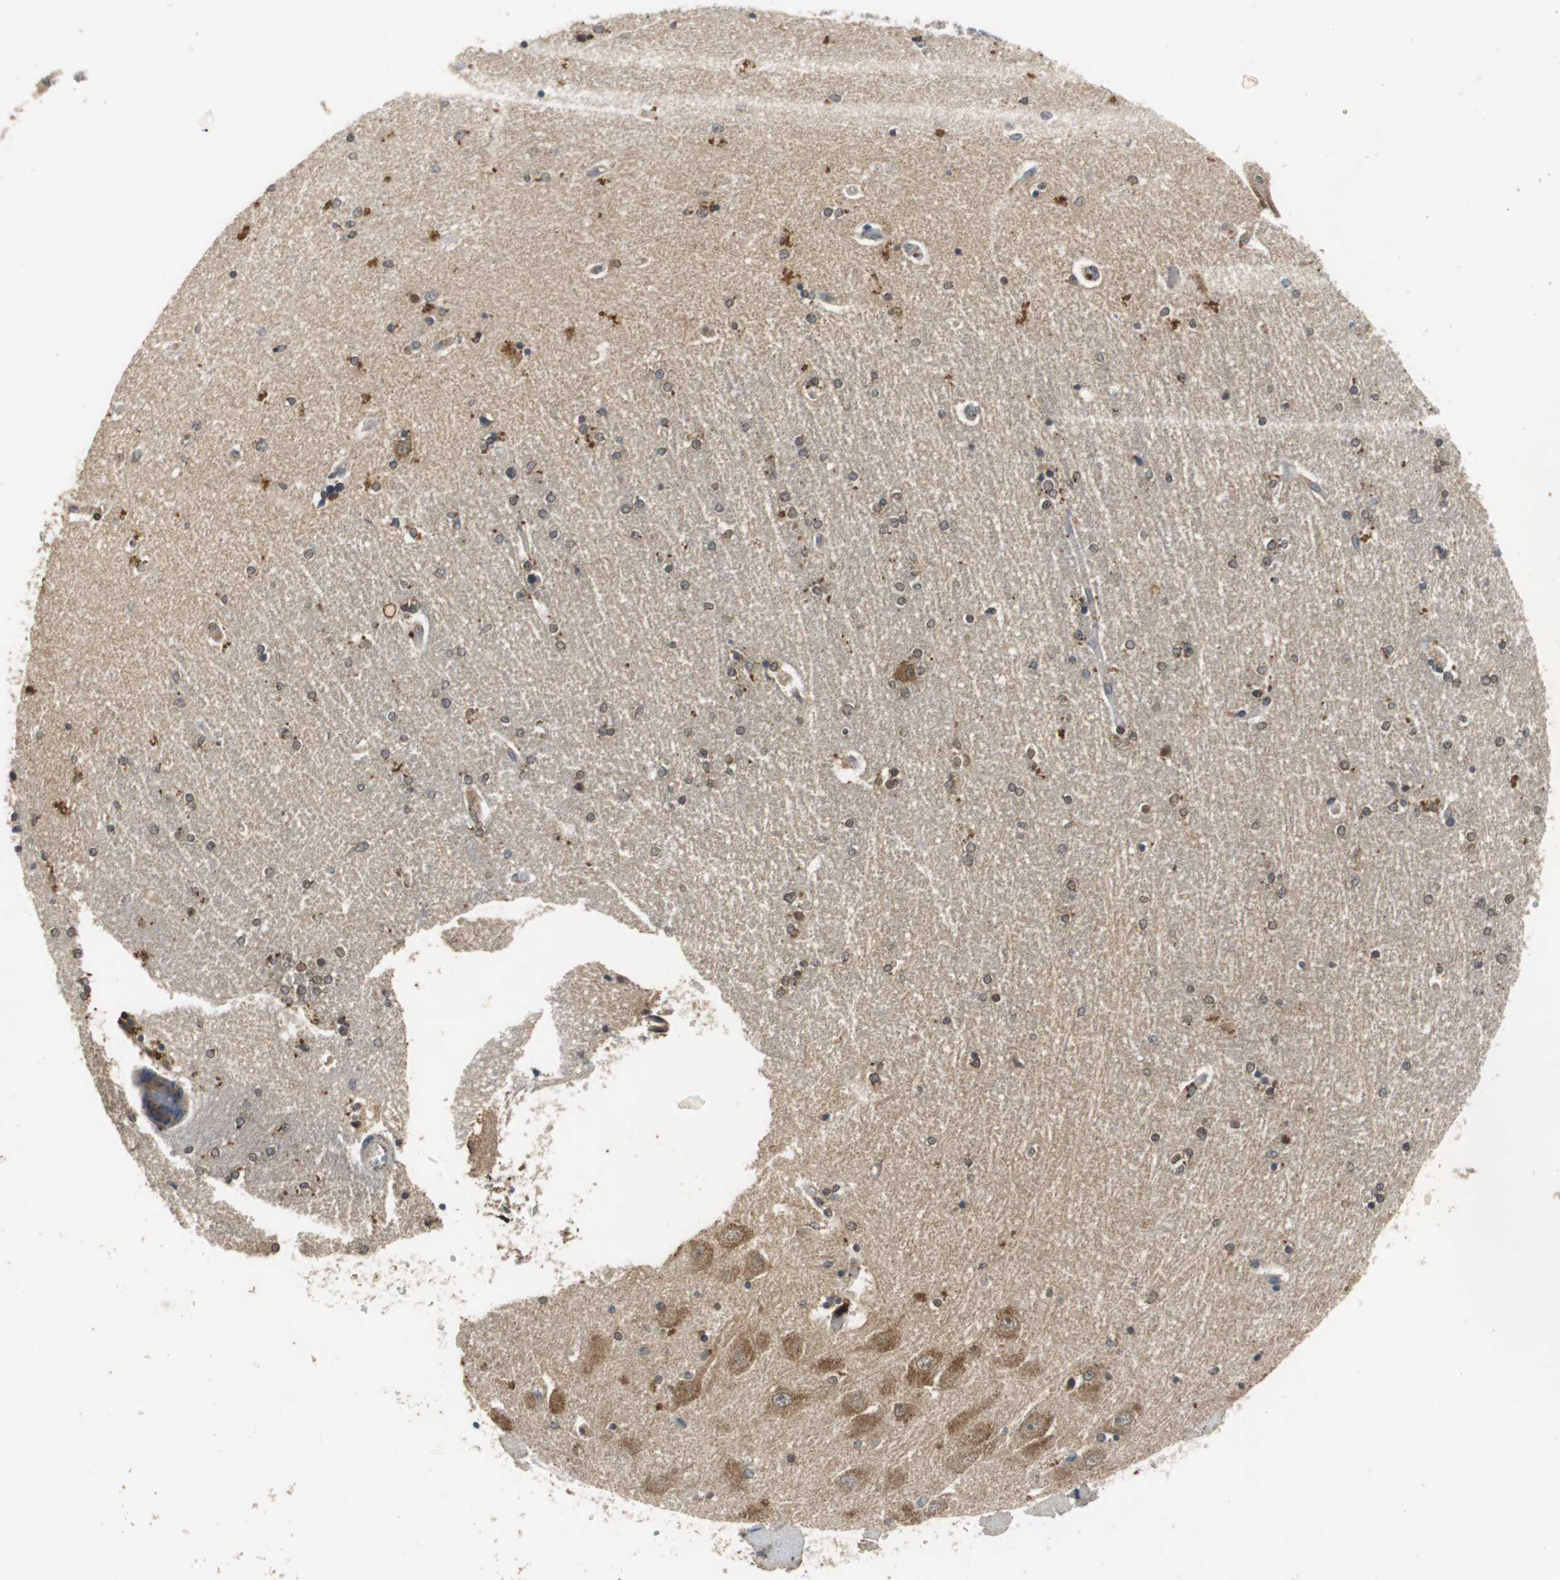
{"staining": {"intensity": "moderate", "quantity": "25%-75%", "location": "cytoplasmic/membranous,nuclear"}, "tissue": "hippocampus", "cell_type": "Glial cells", "image_type": "normal", "snomed": [{"axis": "morphology", "description": "Normal tissue, NOS"}, {"axis": "topography", "description": "Hippocampus"}], "caption": "About 25%-75% of glial cells in benign hippocampus display moderate cytoplasmic/membranous,nuclear protein expression as visualized by brown immunohistochemical staining.", "gene": "VBP1", "patient": {"sex": "female", "age": 54}}